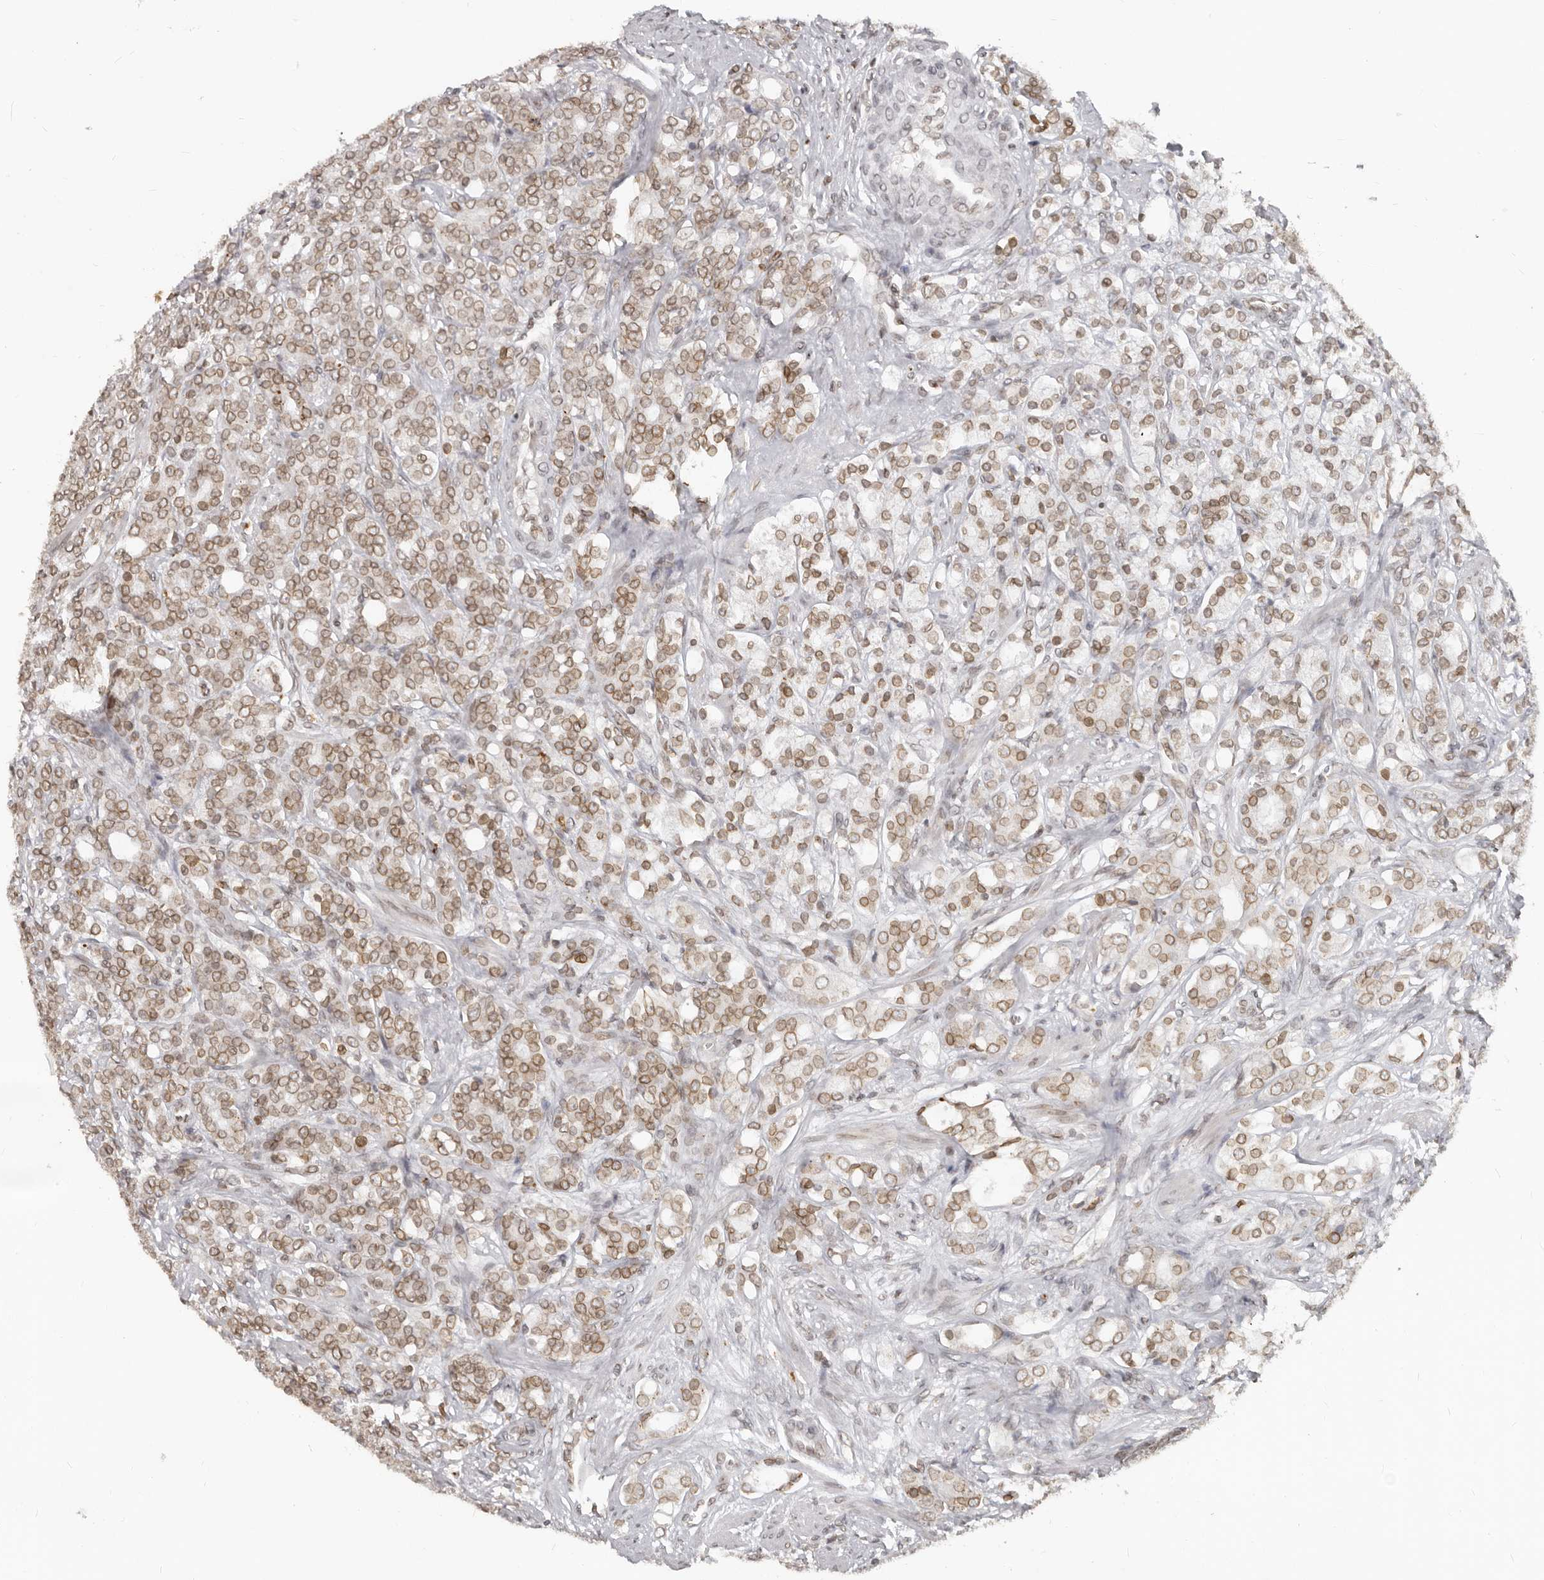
{"staining": {"intensity": "moderate", "quantity": ">75%", "location": "cytoplasmic/membranous,nuclear"}, "tissue": "prostate cancer", "cell_type": "Tumor cells", "image_type": "cancer", "snomed": [{"axis": "morphology", "description": "Adenocarcinoma, High grade"}, {"axis": "topography", "description": "Prostate"}], "caption": "The photomicrograph displays a brown stain indicating the presence of a protein in the cytoplasmic/membranous and nuclear of tumor cells in prostate cancer.", "gene": "NUP153", "patient": {"sex": "male", "age": 62}}